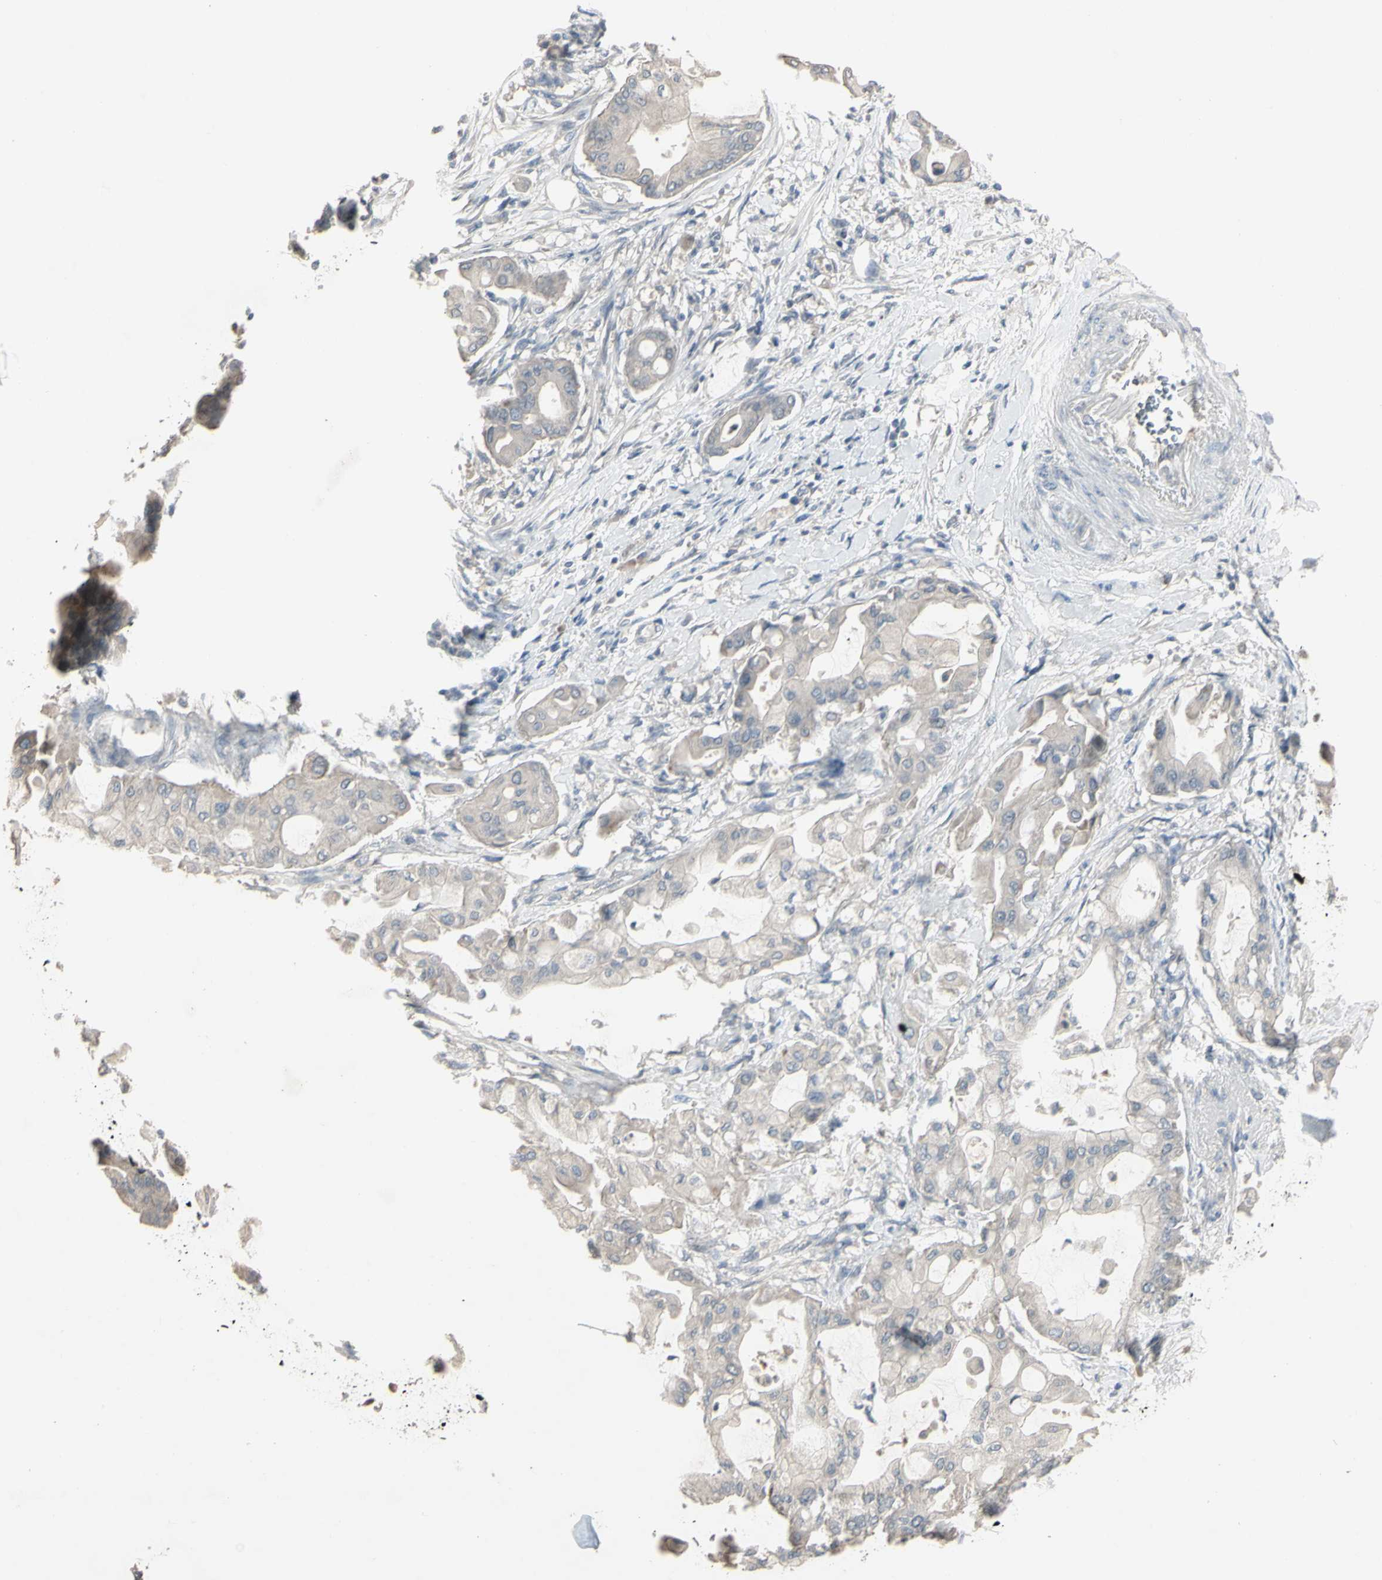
{"staining": {"intensity": "weak", "quantity": ">75%", "location": "cytoplasmic/membranous"}, "tissue": "pancreatic cancer", "cell_type": "Tumor cells", "image_type": "cancer", "snomed": [{"axis": "morphology", "description": "Adenocarcinoma, NOS"}, {"axis": "morphology", "description": "Adenocarcinoma, metastatic, NOS"}, {"axis": "topography", "description": "Lymph node"}, {"axis": "topography", "description": "Pancreas"}, {"axis": "topography", "description": "Duodenum"}], "caption": "Protein analysis of pancreatic cancer (metastatic adenocarcinoma) tissue reveals weak cytoplasmic/membranous expression in approximately >75% of tumor cells. Nuclei are stained in blue.", "gene": "PIAS4", "patient": {"sex": "female", "age": 64}}